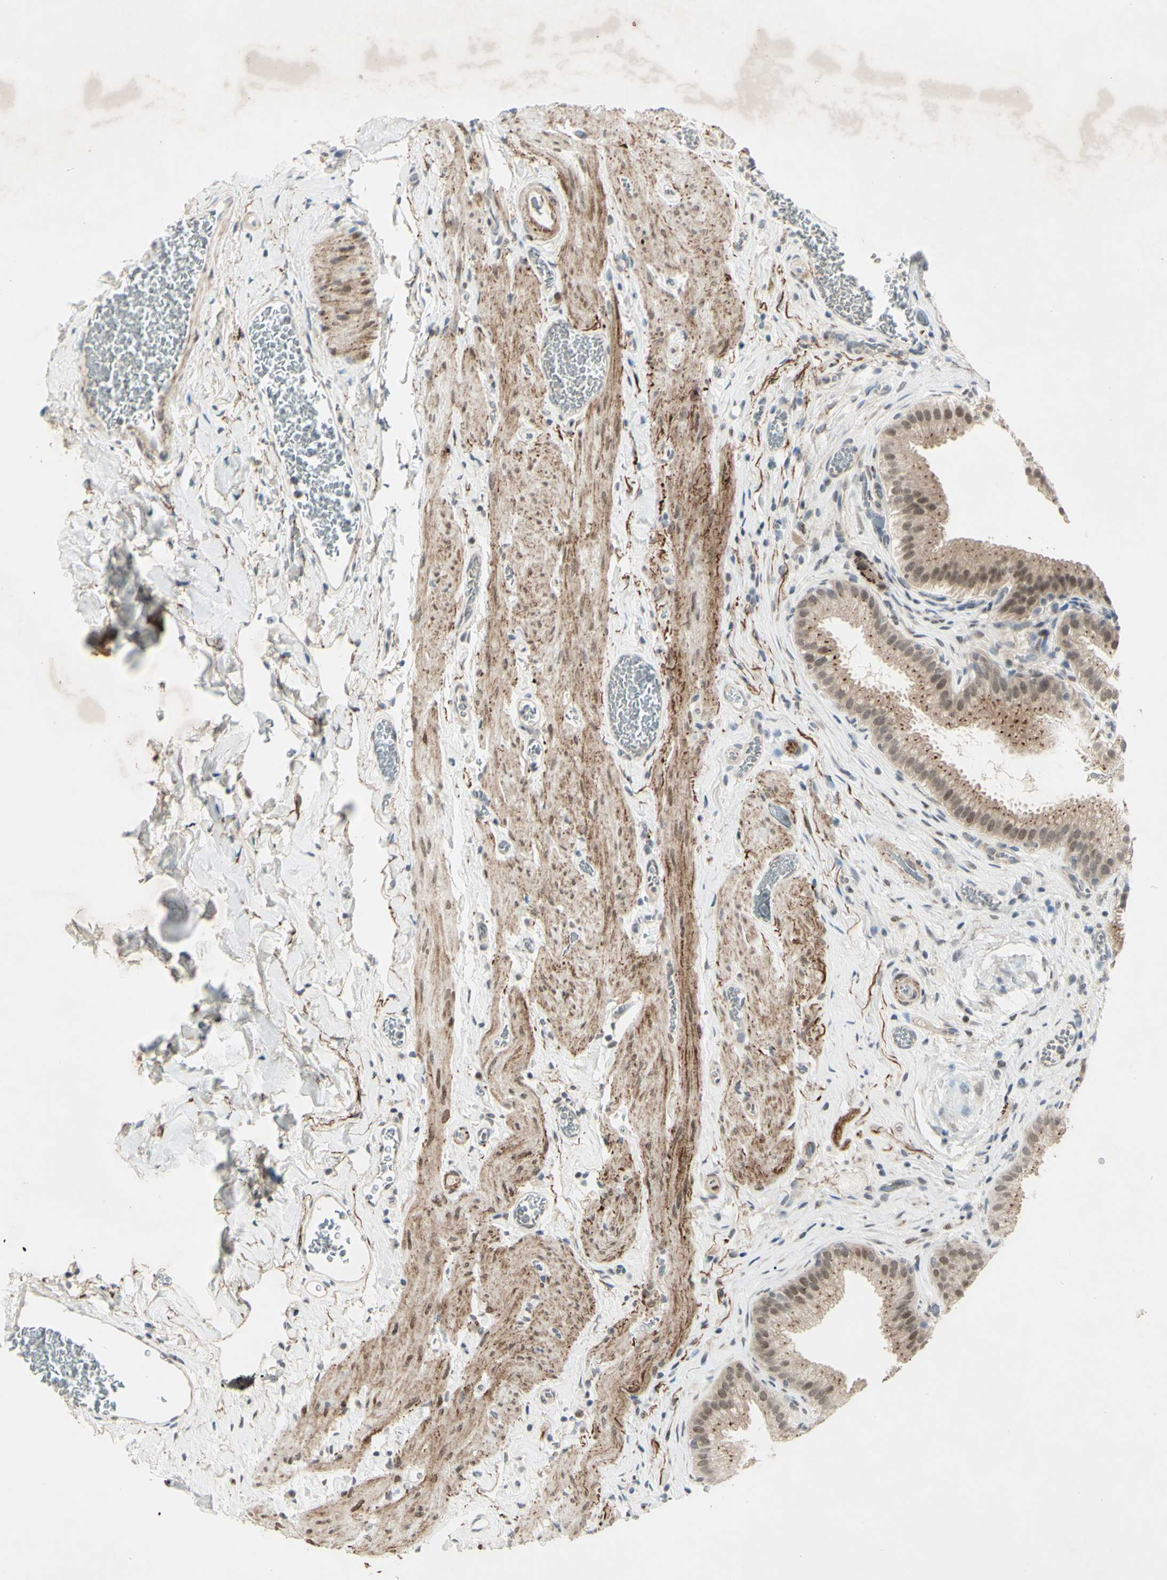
{"staining": {"intensity": "moderate", "quantity": ">75%", "location": "cytoplasmic/membranous,nuclear"}, "tissue": "gallbladder", "cell_type": "Glandular cells", "image_type": "normal", "snomed": [{"axis": "morphology", "description": "Normal tissue, NOS"}, {"axis": "topography", "description": "Gallbladder"}], "caption": "High-power microscopy captured an IHC histopathology image of normal gallbladder, revealing moderate cytoplasmic/membranous,nuclear staining in approximately >75% of glandular cells. Using DAB (3,3'-diaminobenzidine) (brown) and hematoxylin (blue) stains, captured at high magnification using brightfield microscopy.", "gene": "FGFR2", "patient": {"sex": "male", "age": 54}}